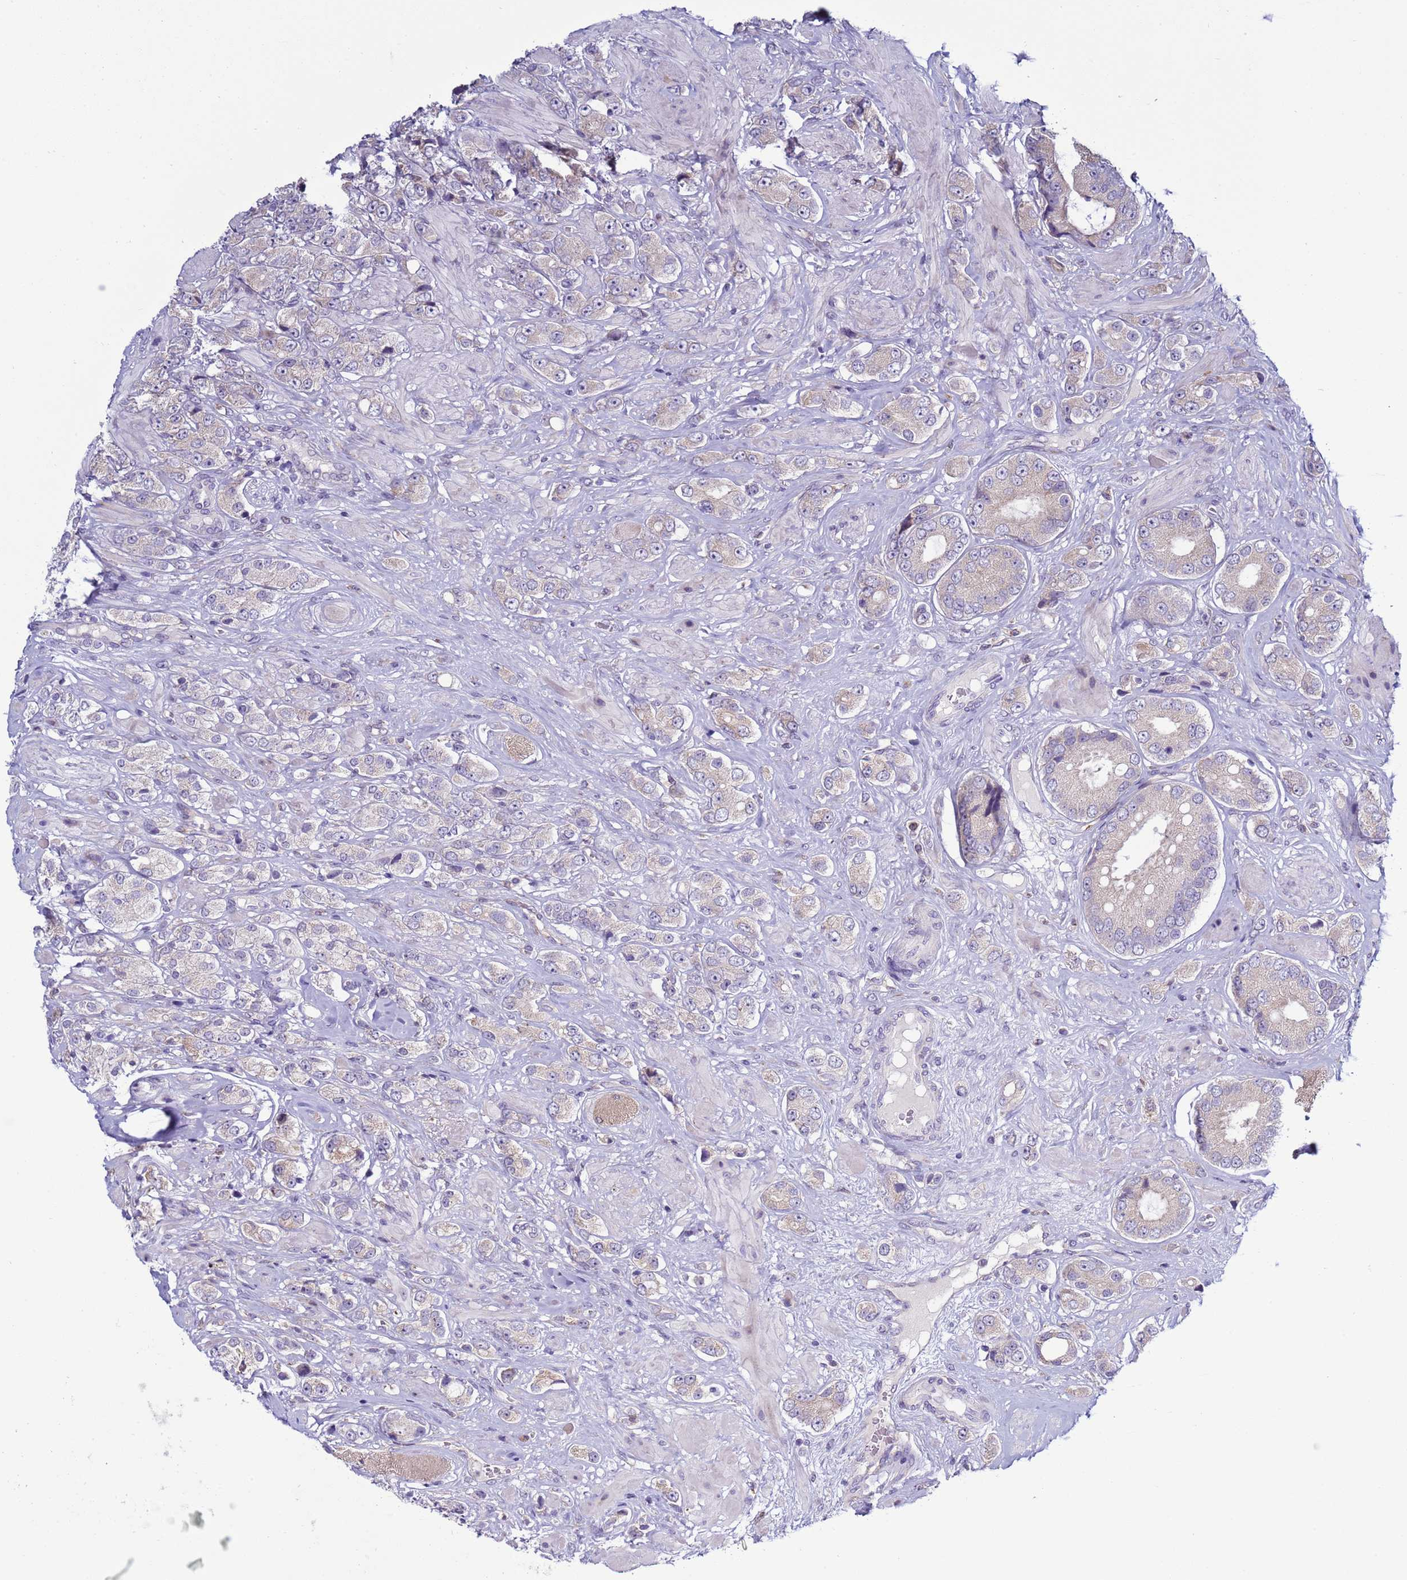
{"staining": {"intensity": "weak", "quantity": "<25%", "location": "cytoplasmic/membranous"}, "tissue": "prostate cancer", "cell_type": "Tumor cells", "image_type": "cancer", "snomed": [{"axis": "morphology", "description": "Adenocarcinoma, High grade"}, {"axis": "topography", "description": "Prostate and seminal vesicle, NOS"}], "caption": "High magnification brightfield microscopy of prostate high-grade adenocarcinoma stained with DAB (3,3'-diaminobenzidine) (brown) and counterstained with hematoxylin (blue): tumor cells show no significant staining.", "gene": "ABHD17B", "patient": {"sex": "male", "age": 64}}